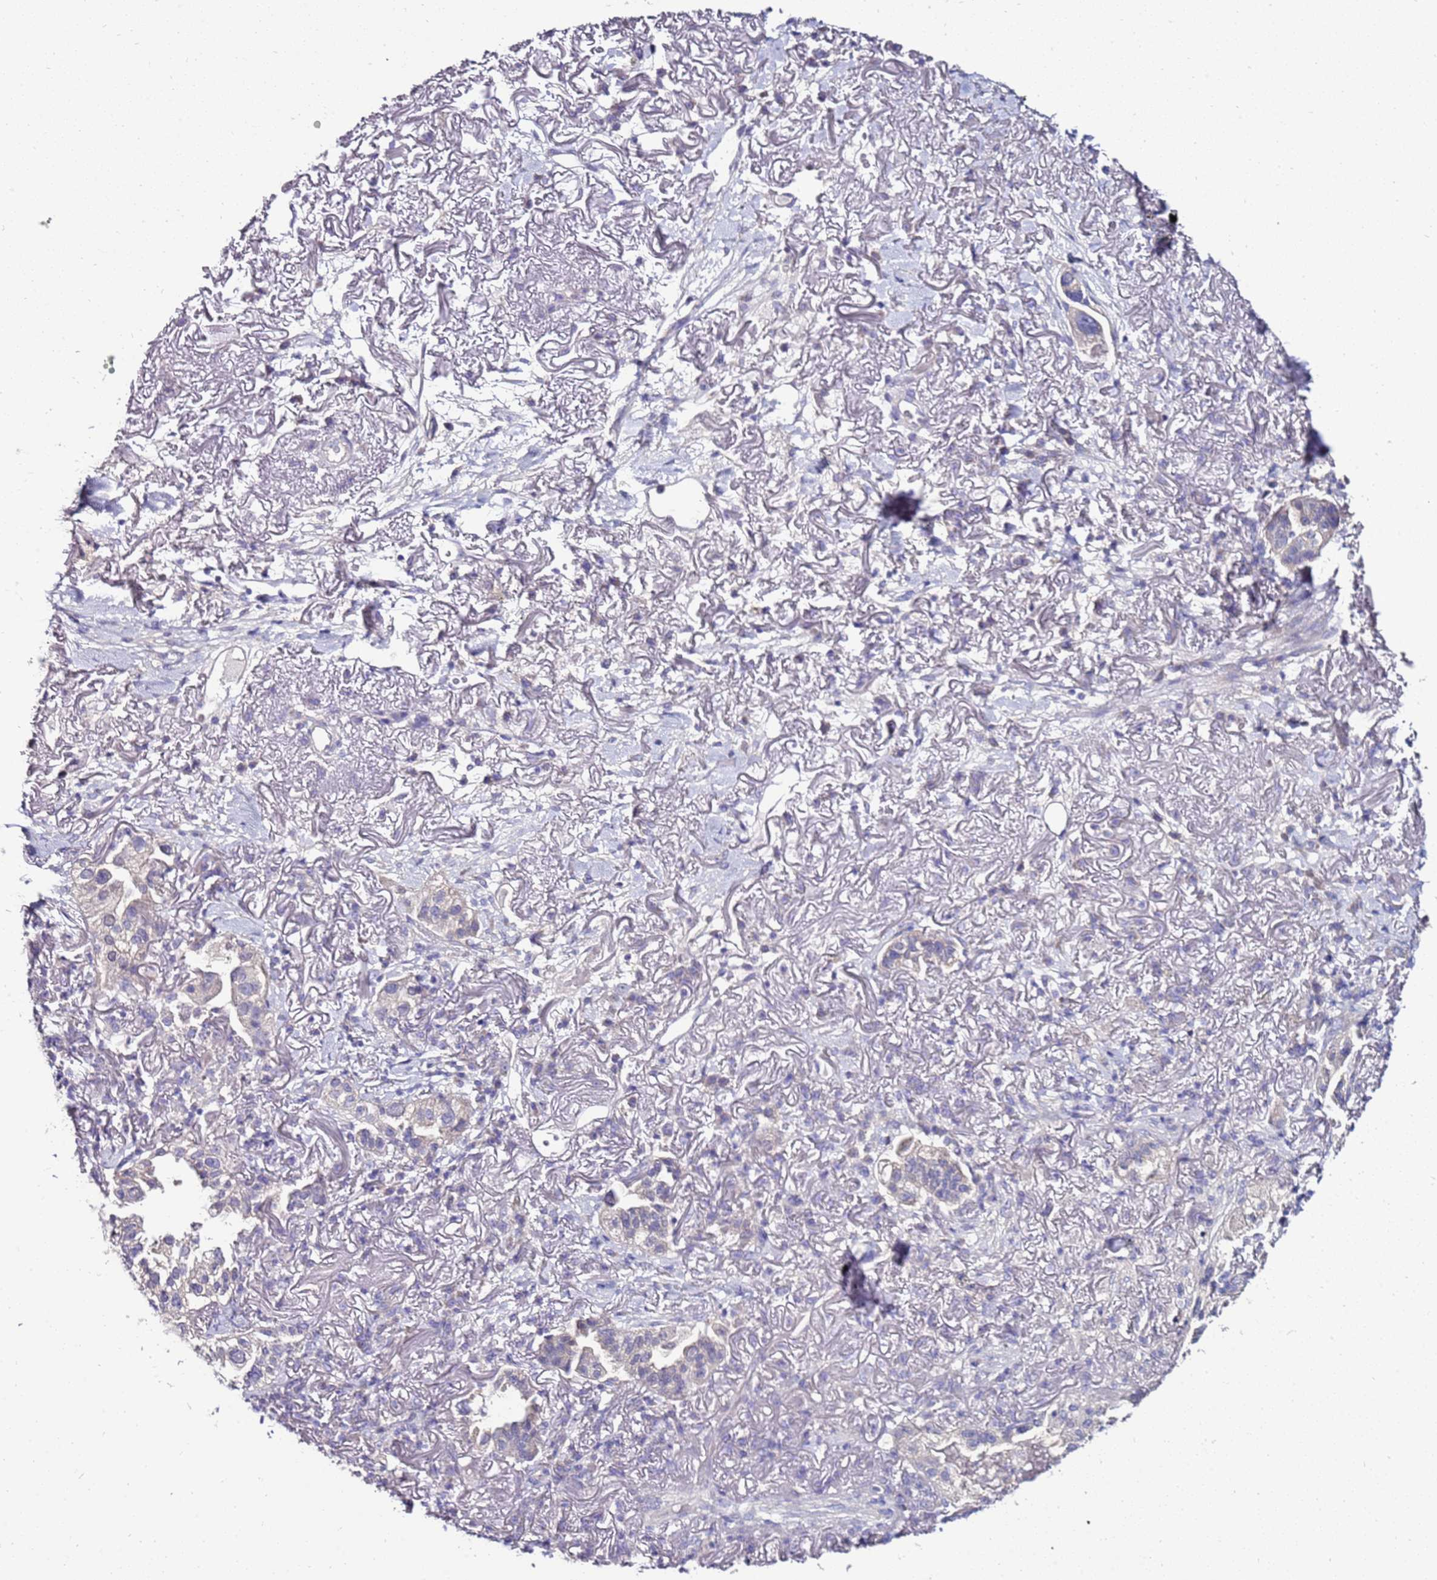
{"staining": {"intensity": "negative", "quantity": "none", "location": "none"}, "tissue": "lung cancer", "cell_type": "Tumor cells", "image_type": "cancer", "snomed": [{"axis": "morphology", "description": "Adenocarcinoma, NOS"}, {"axis": "topography", "description": "Lung"}], "caption": "Immunohistochemistry of lung adenocarcinoma exhibits no positivity in tumor cells.", "gene": "GPN3", "patient": {"sex": "female", "age": 69}}